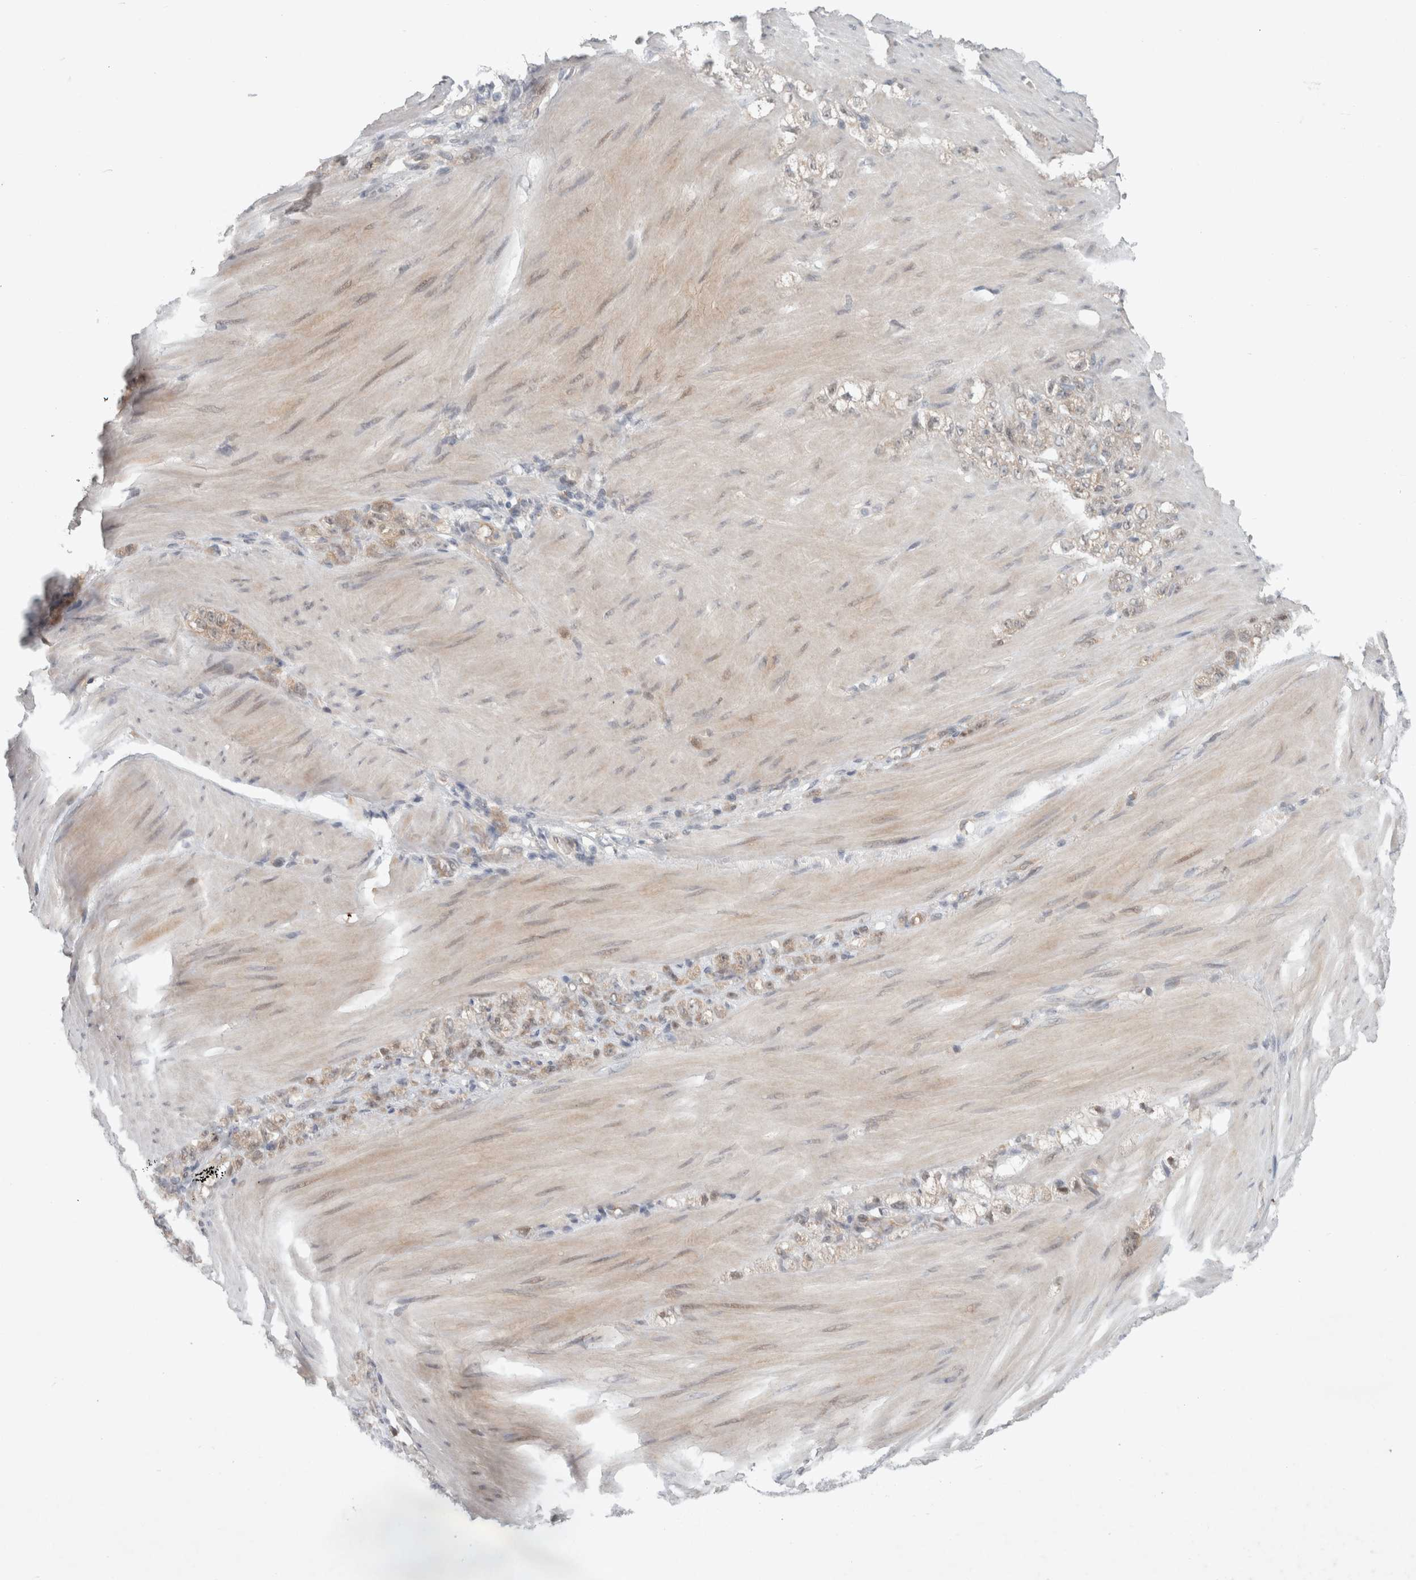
{"staining": {"intensity": "weak", "quantity": "25%-75%", "location": "cytoplasmic/membranous,nuclear"}, "tissue": "stomach cancer", "cell_type": "Tumor cells", "image_type": "cancer", "snomed": [{"axis": "morphology", "description": "Normal tissue, NOS"}, {"axis": "morphology", "description": "Adenocarcinoma, NOS"}, {"axis": "topography", "description": "Stomach"}], "caption": "Adenocarcinoma (stomach) tissue shows weak cytoplasmic/membranous and nuclear expression in about 25%-75% of tumor cells", "gene": "RASAL2", "patient": {"sex": "male", "age": 82}}